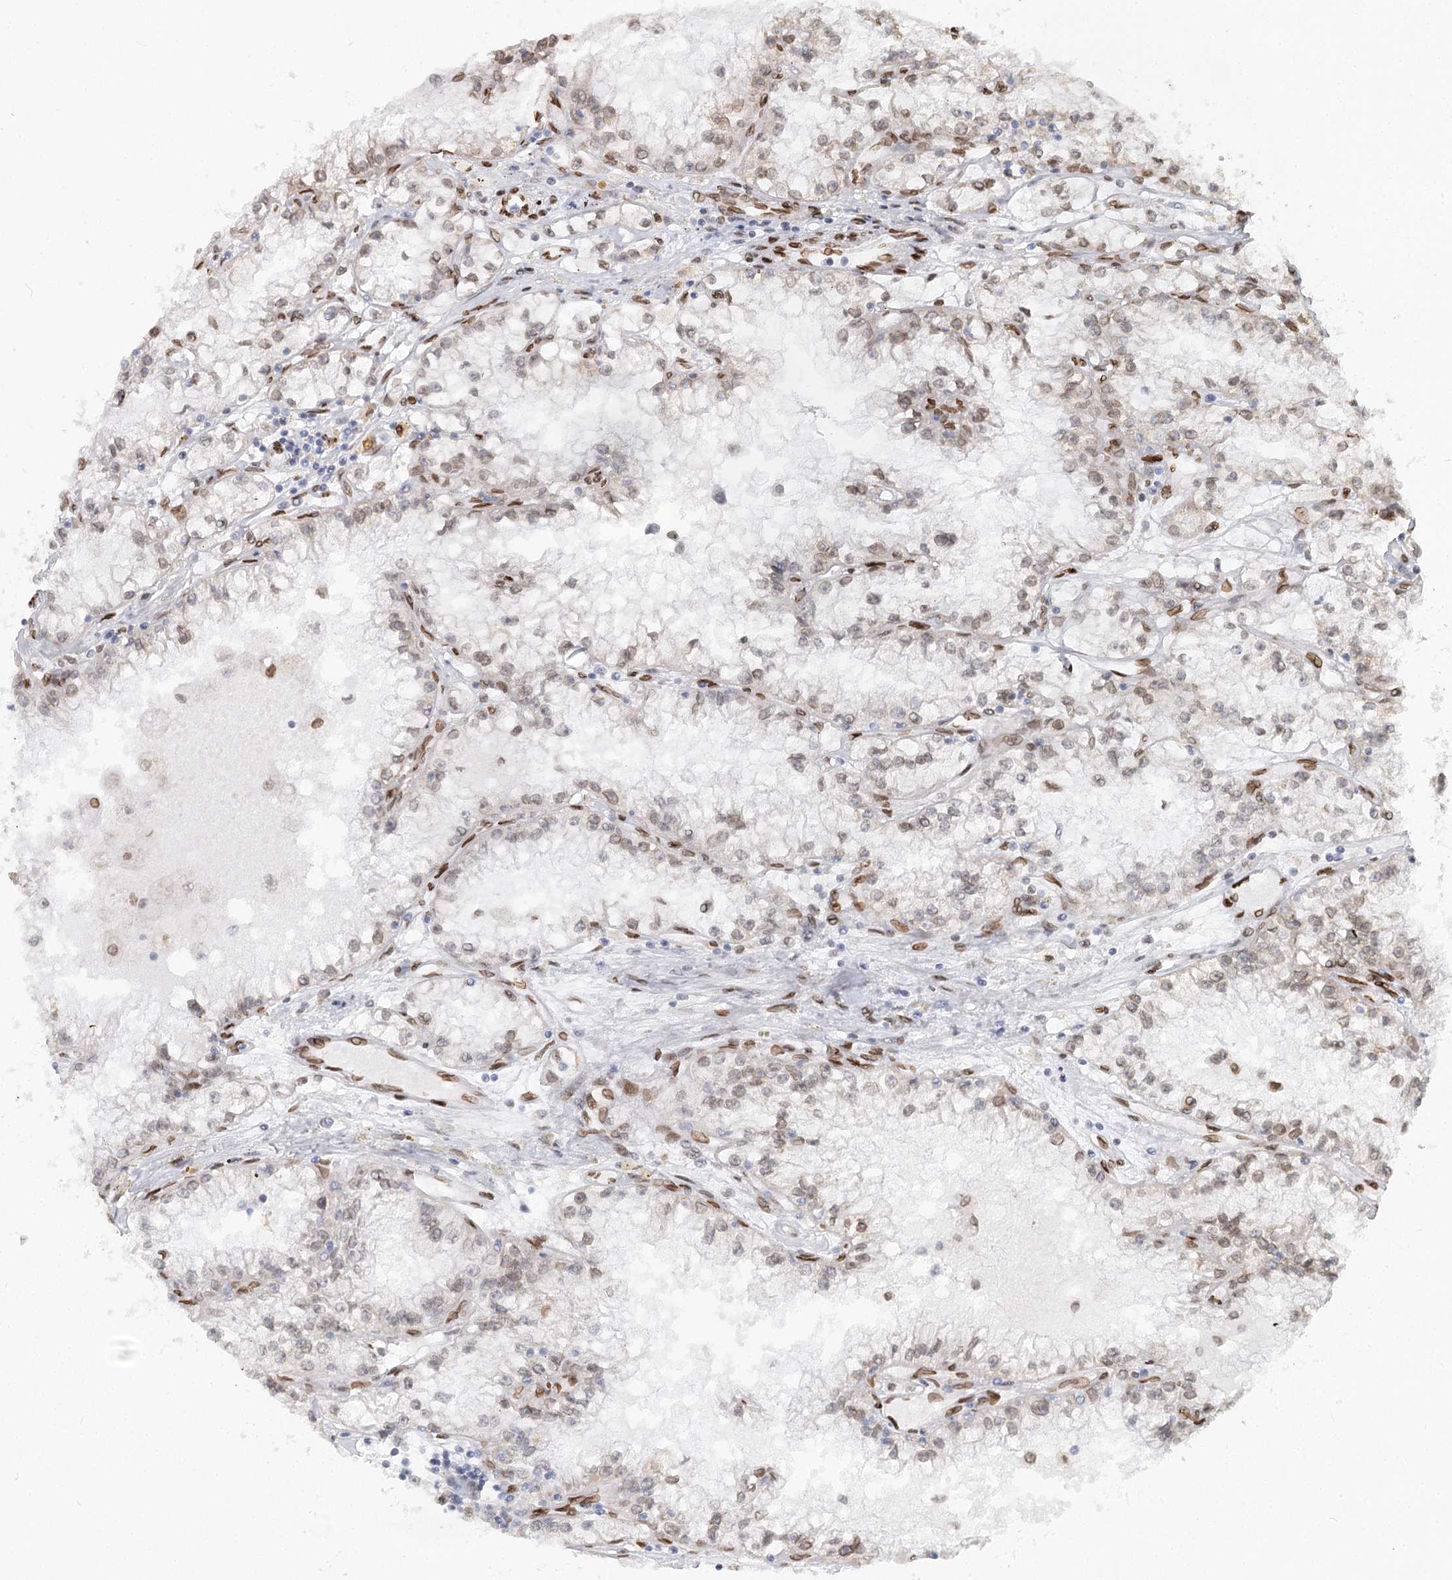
{"staining": {"intensity": "moderate", "quantity": "<25%", "location": "nuclear"}, "tissue": "renal cancer", "cell_type": "Tumor cells", "image_type": "cancer", "snomed": [{"axis": "morphology", "description": "Adenocarcinoma, NOS"}, {"axis": "topography", "description": "Kidney"}], "caption": "Renal cancer (adenocarcinoma) was stained to show a protein in brown. There is low levels of moderate nuclear expression in about <25% of tumor cells.", "gene": "VWA5A", "patient": {"sex": "male", "age": 56}}